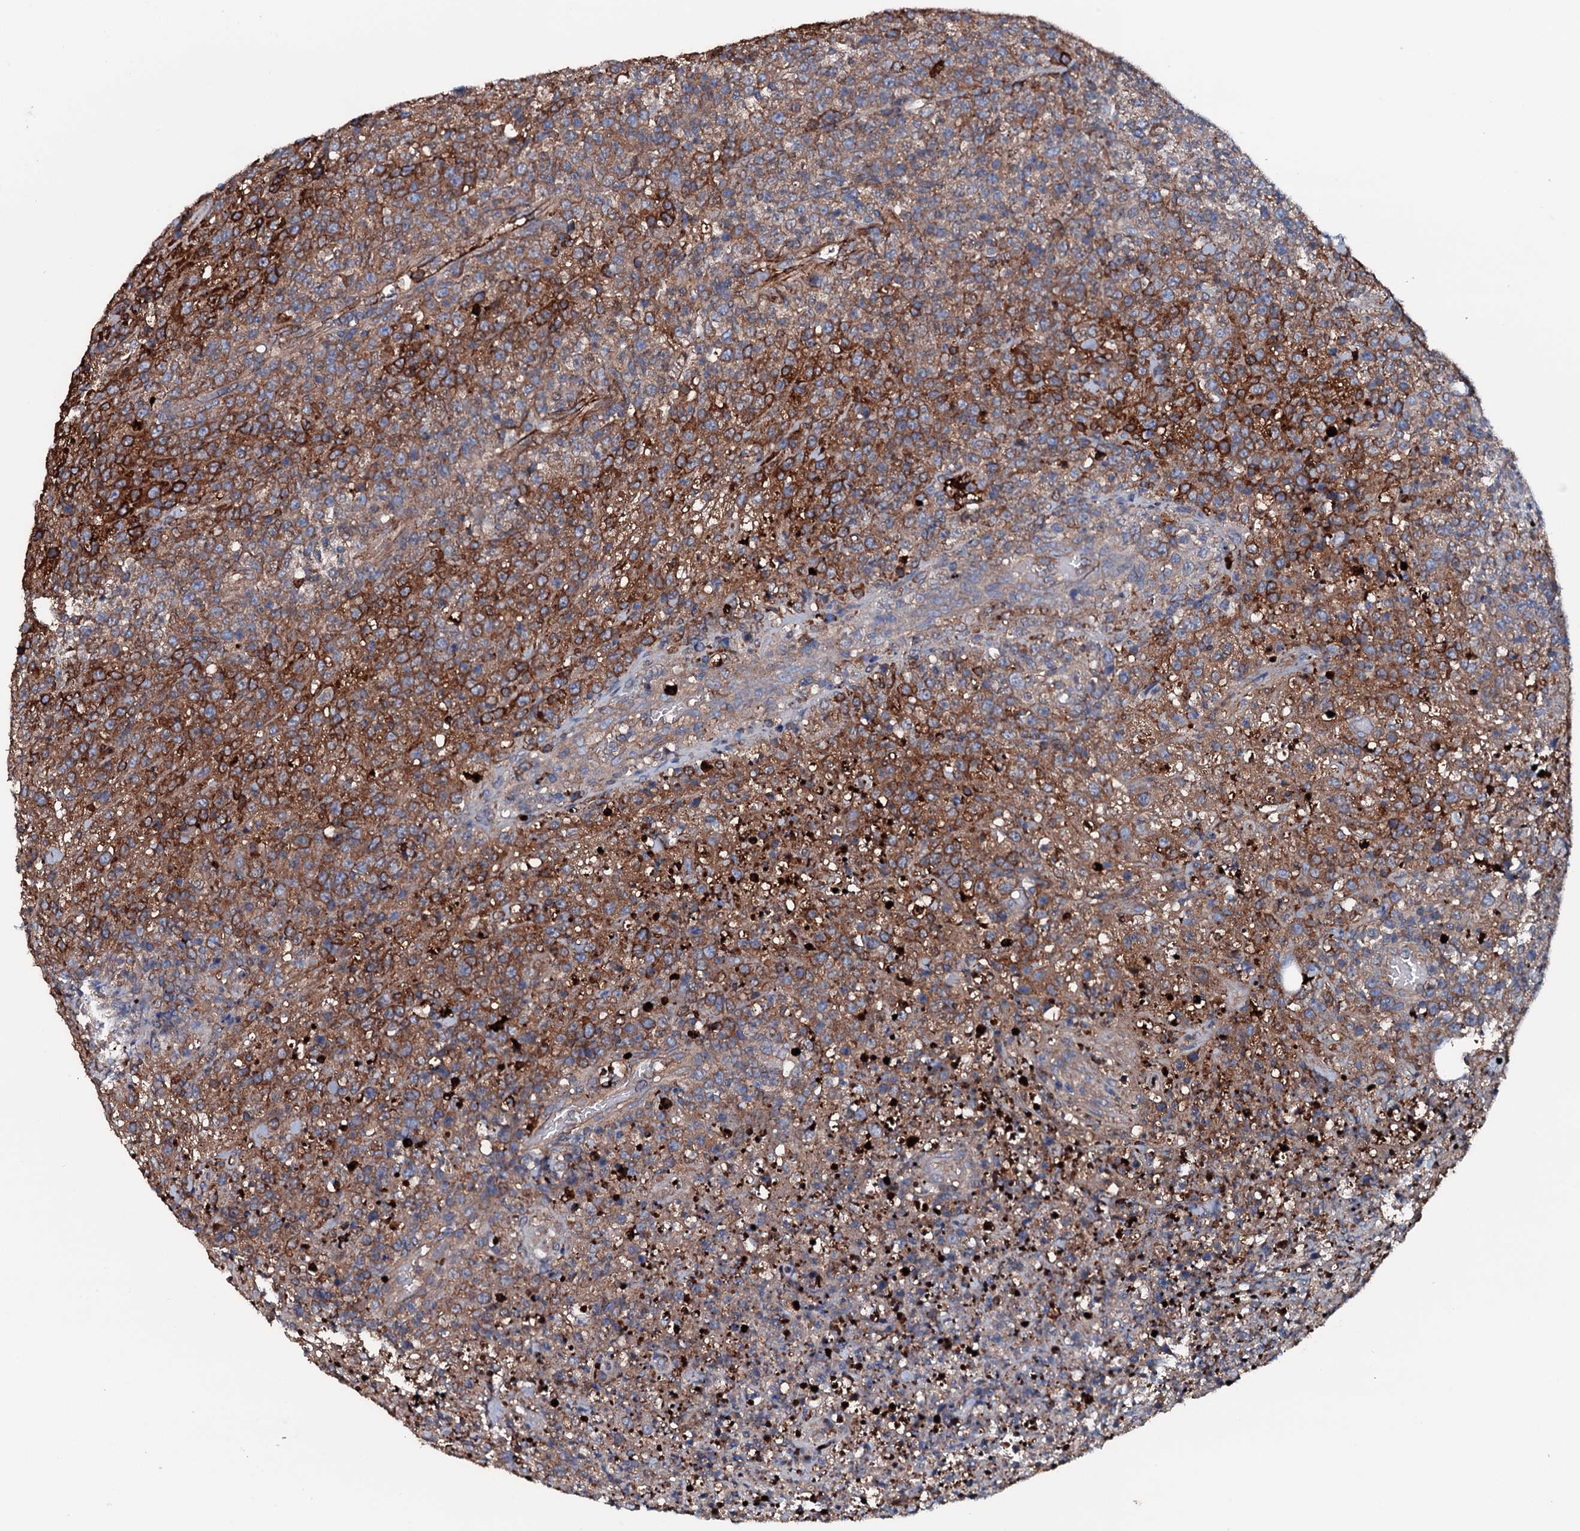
{"staining": {"intensity": "strong", "quantity": "25%-75%", "location": "cytoplasmic/membranous"}, "tissue": "lymphoma", "cell_type": "Tumor cells", "image_type": "cancer", "snomed": [{"axis": "morphology", "description": "Malignant lymphoma, non-Hodgkin's type, High grade"}, {"axis": "topography", "description": "Colon"}], "caption": "Immunohistochemical staining of human lymphoma demonstrates high levels of strong cytoplasmic/membranous expression in about 25%-75% of tumor cells. The staining was performed using DAB (3,3'-diaminobenzidine), with brown indicating positive protein expression. Nuclei are stained blue with hematoxylin.", "gene": "NEK1", "patient": {"sex": "female", "age": 53}}